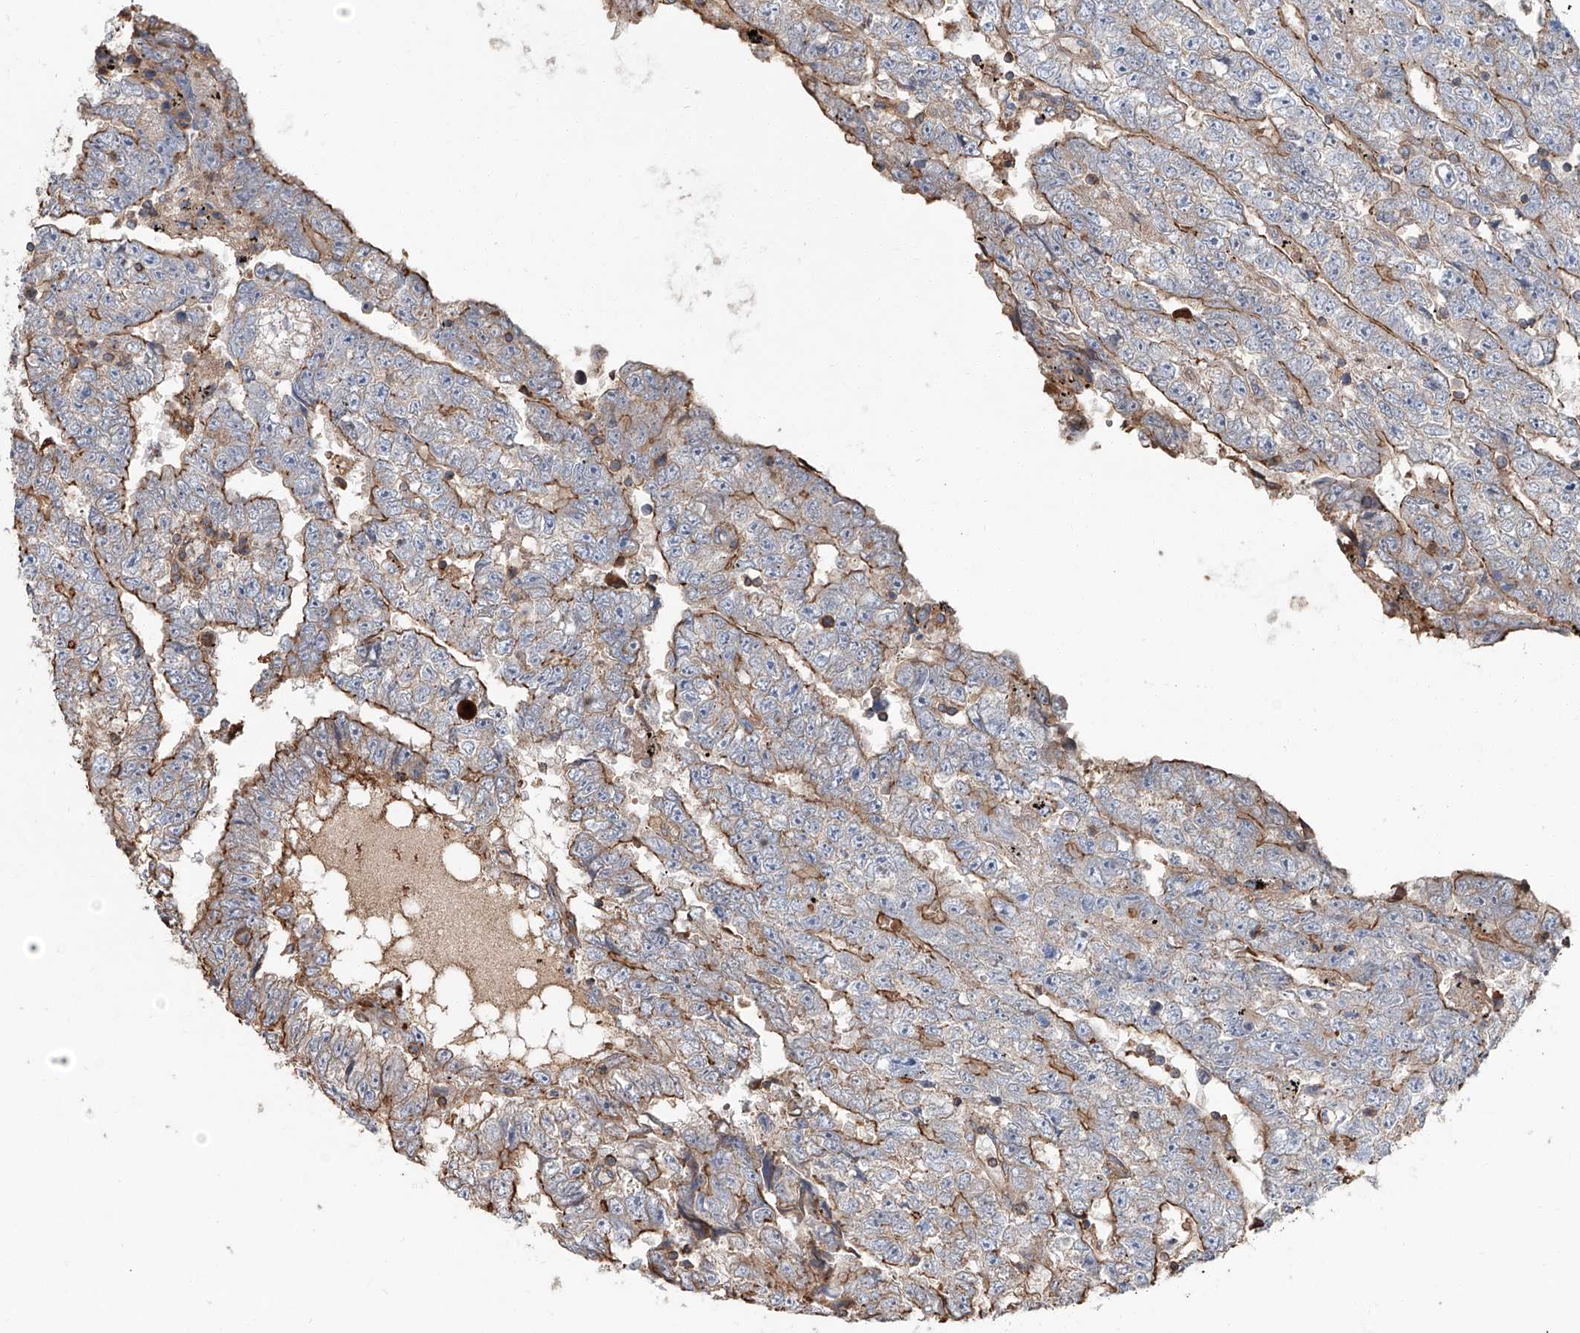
{"staining": {"intensity": "moderate", "quantity": "25%-75%", "location": "cytoplasmic/membranous"}, "tissue": "testis cancer", "cell_type": "Tumor cells", "image_type": "cancer", "snomed": [{"axis": "morphology", "description": "Carcinoma, Embryonal, NOS"}, {"axis": "topography", "description": "Testis"}], "caption": "A medium amount of moderate cytoplasmic/membranous expression is seen in approximately 25%-75% of tumor cells in testis cancer tissue.", "gene": "PIEZO2", "patient": {"sex": "male", "age": 25}}